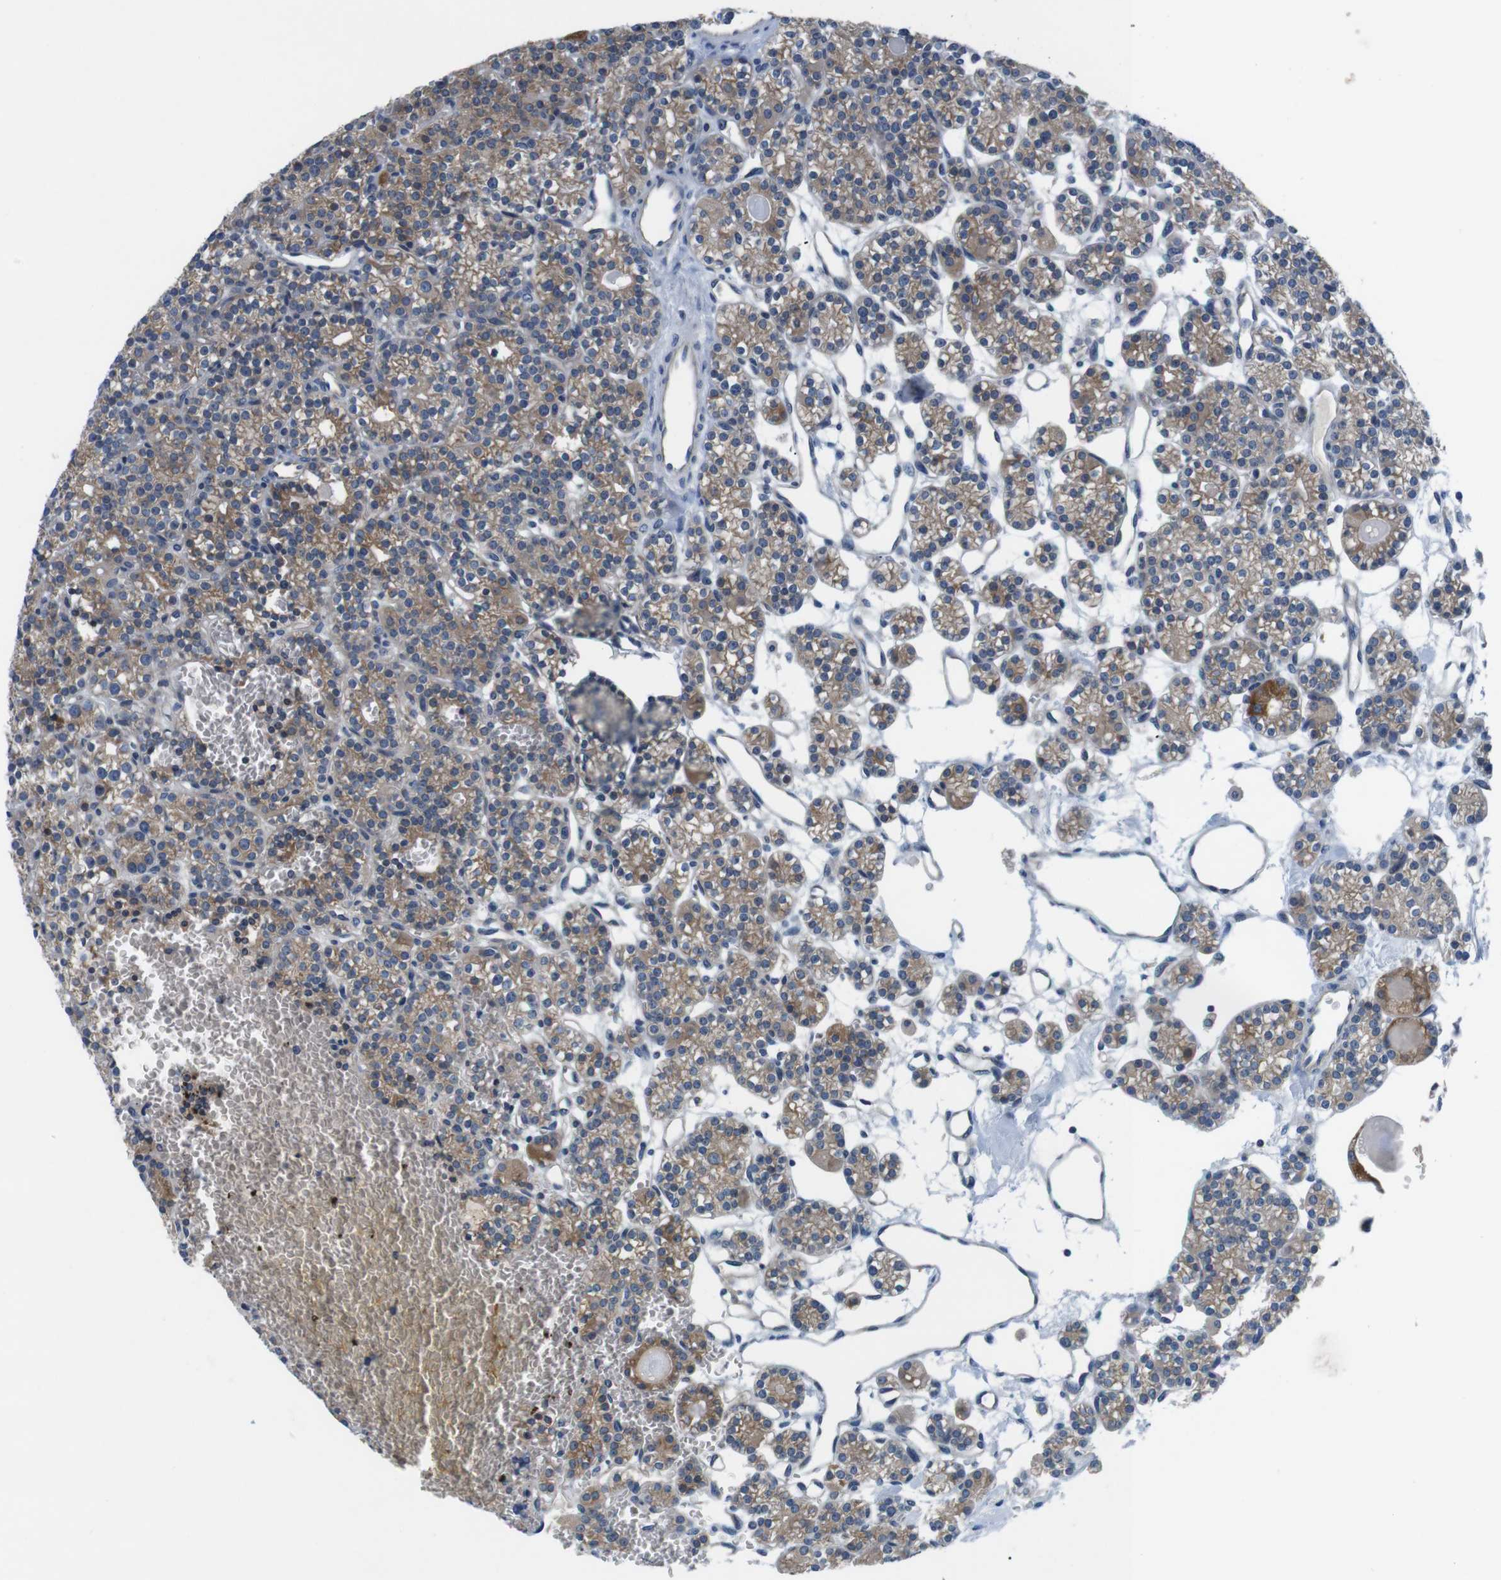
{"staining": {"intensity": "moderate", "quantity": ">75%", "location": "cytoplasmic/membranous"}, "tissue": "parathyroid gland", "cell_type": "Glandular cells", "image_type": "normal", "snomed": [{"axis": "morphology", "description": "Normal tissue, NOS"}, {"axis": "topography", "description": "Parathyroid gland"}], "caption": "Immunohistochemical staining of benign parathyroid gland exhibits moderate cytoplasmic/membranous protein positivity in about >75% of glandular cells. The protein is shown in brown color, while the nuclei are stained blue.", "gene": "JAK1", "patient": {"sex": "female", "age": 64}}